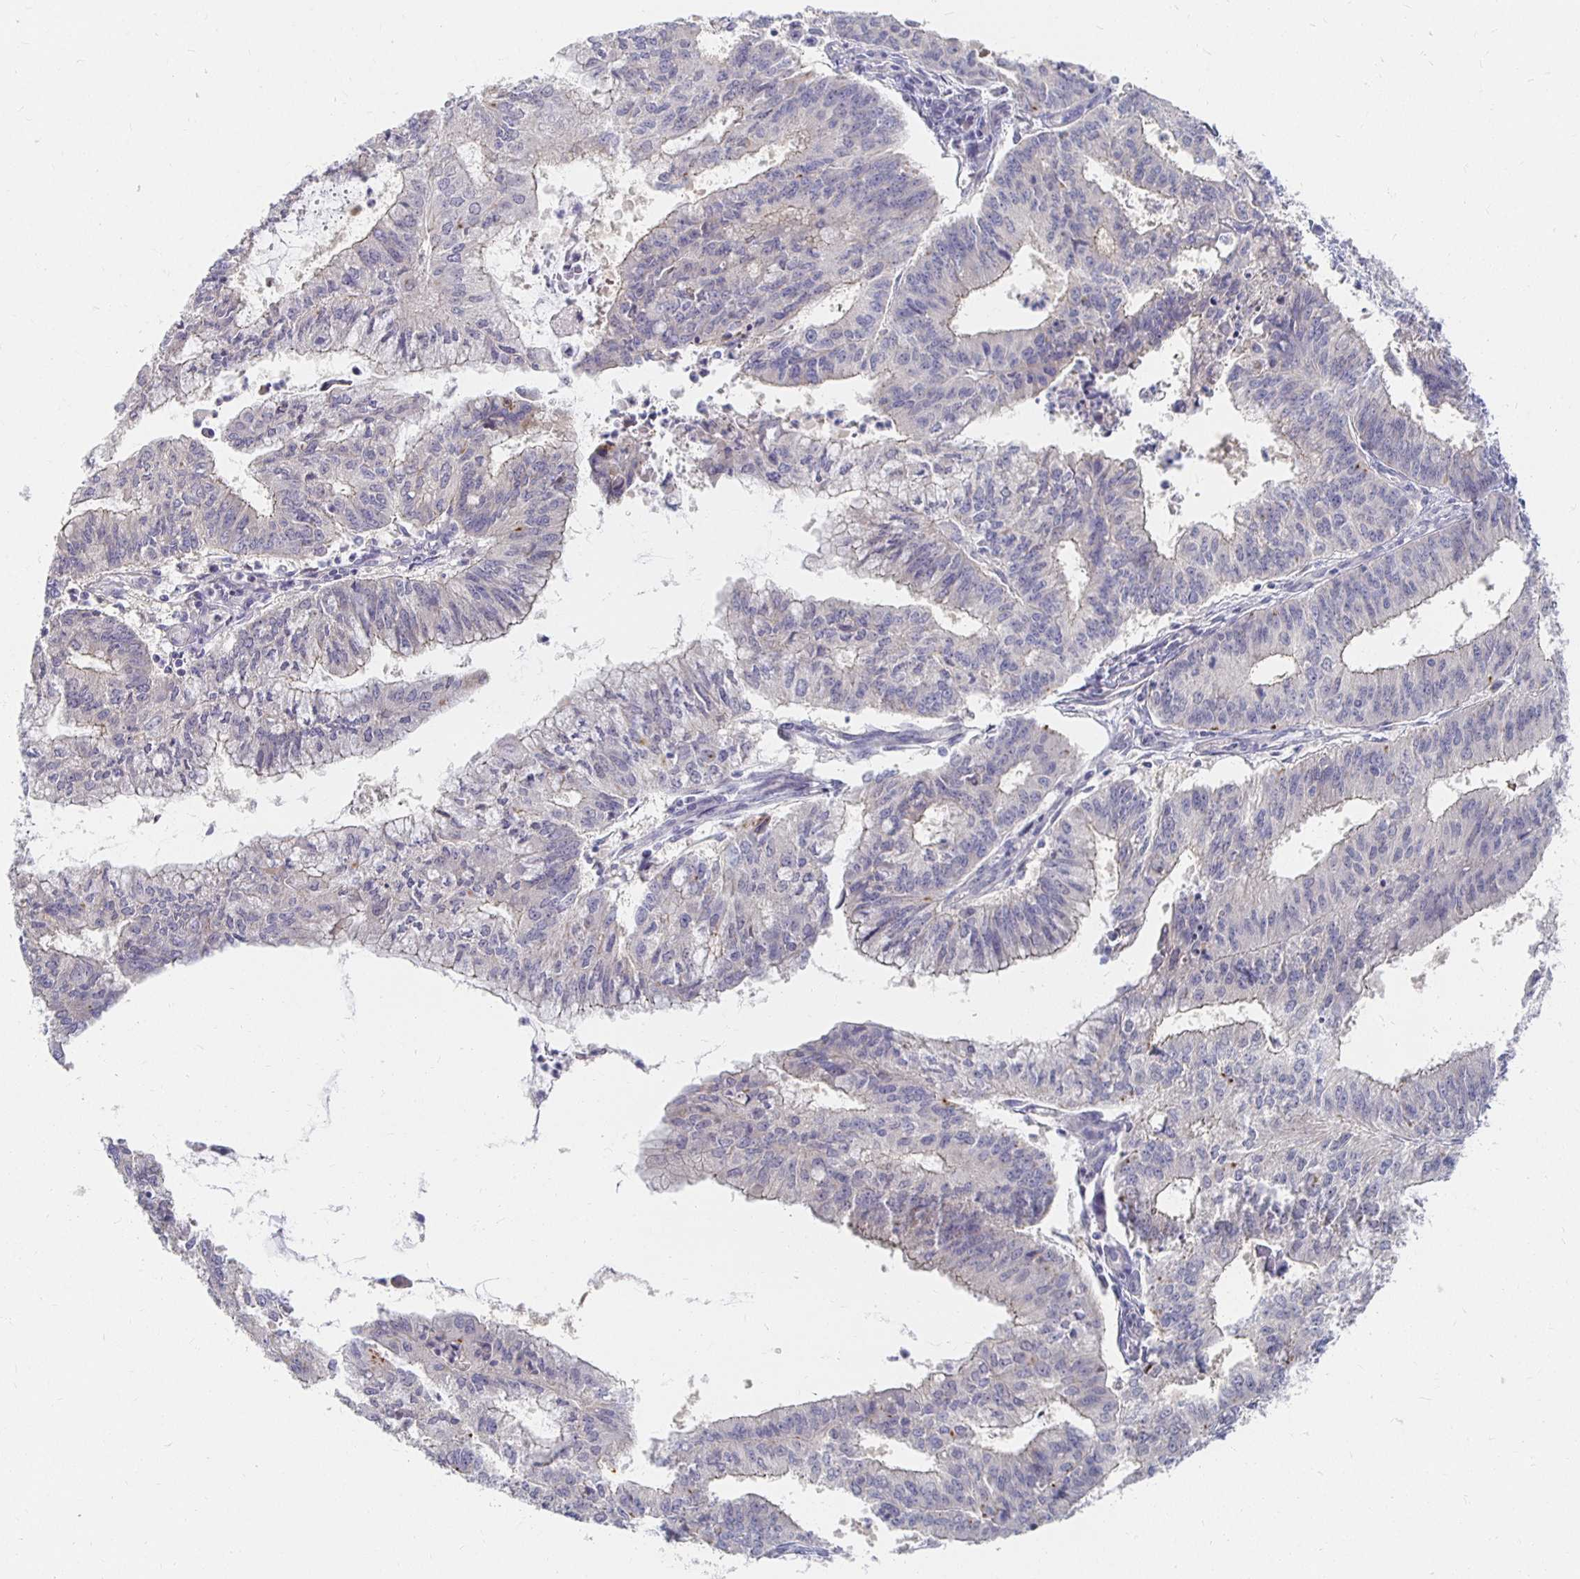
{"staining": {"intensity": "negative", "quantity": "none", "location": "none"}, "tissue": "endometrial cancer", "cell_type": "Tumor cells", "image_type": "cancer", "snomed": [{"axis": "morphology", "description": "Adenocarcinoma, NOS"}, {"axis": "topography", "description": "Endometrium"}], "caption": "Human endometrial cancer stained for a protein using IHC exhibits no staining in tumor cells.", "gene": "FKRP", "patient": {"sex": "female", "age": 61}}